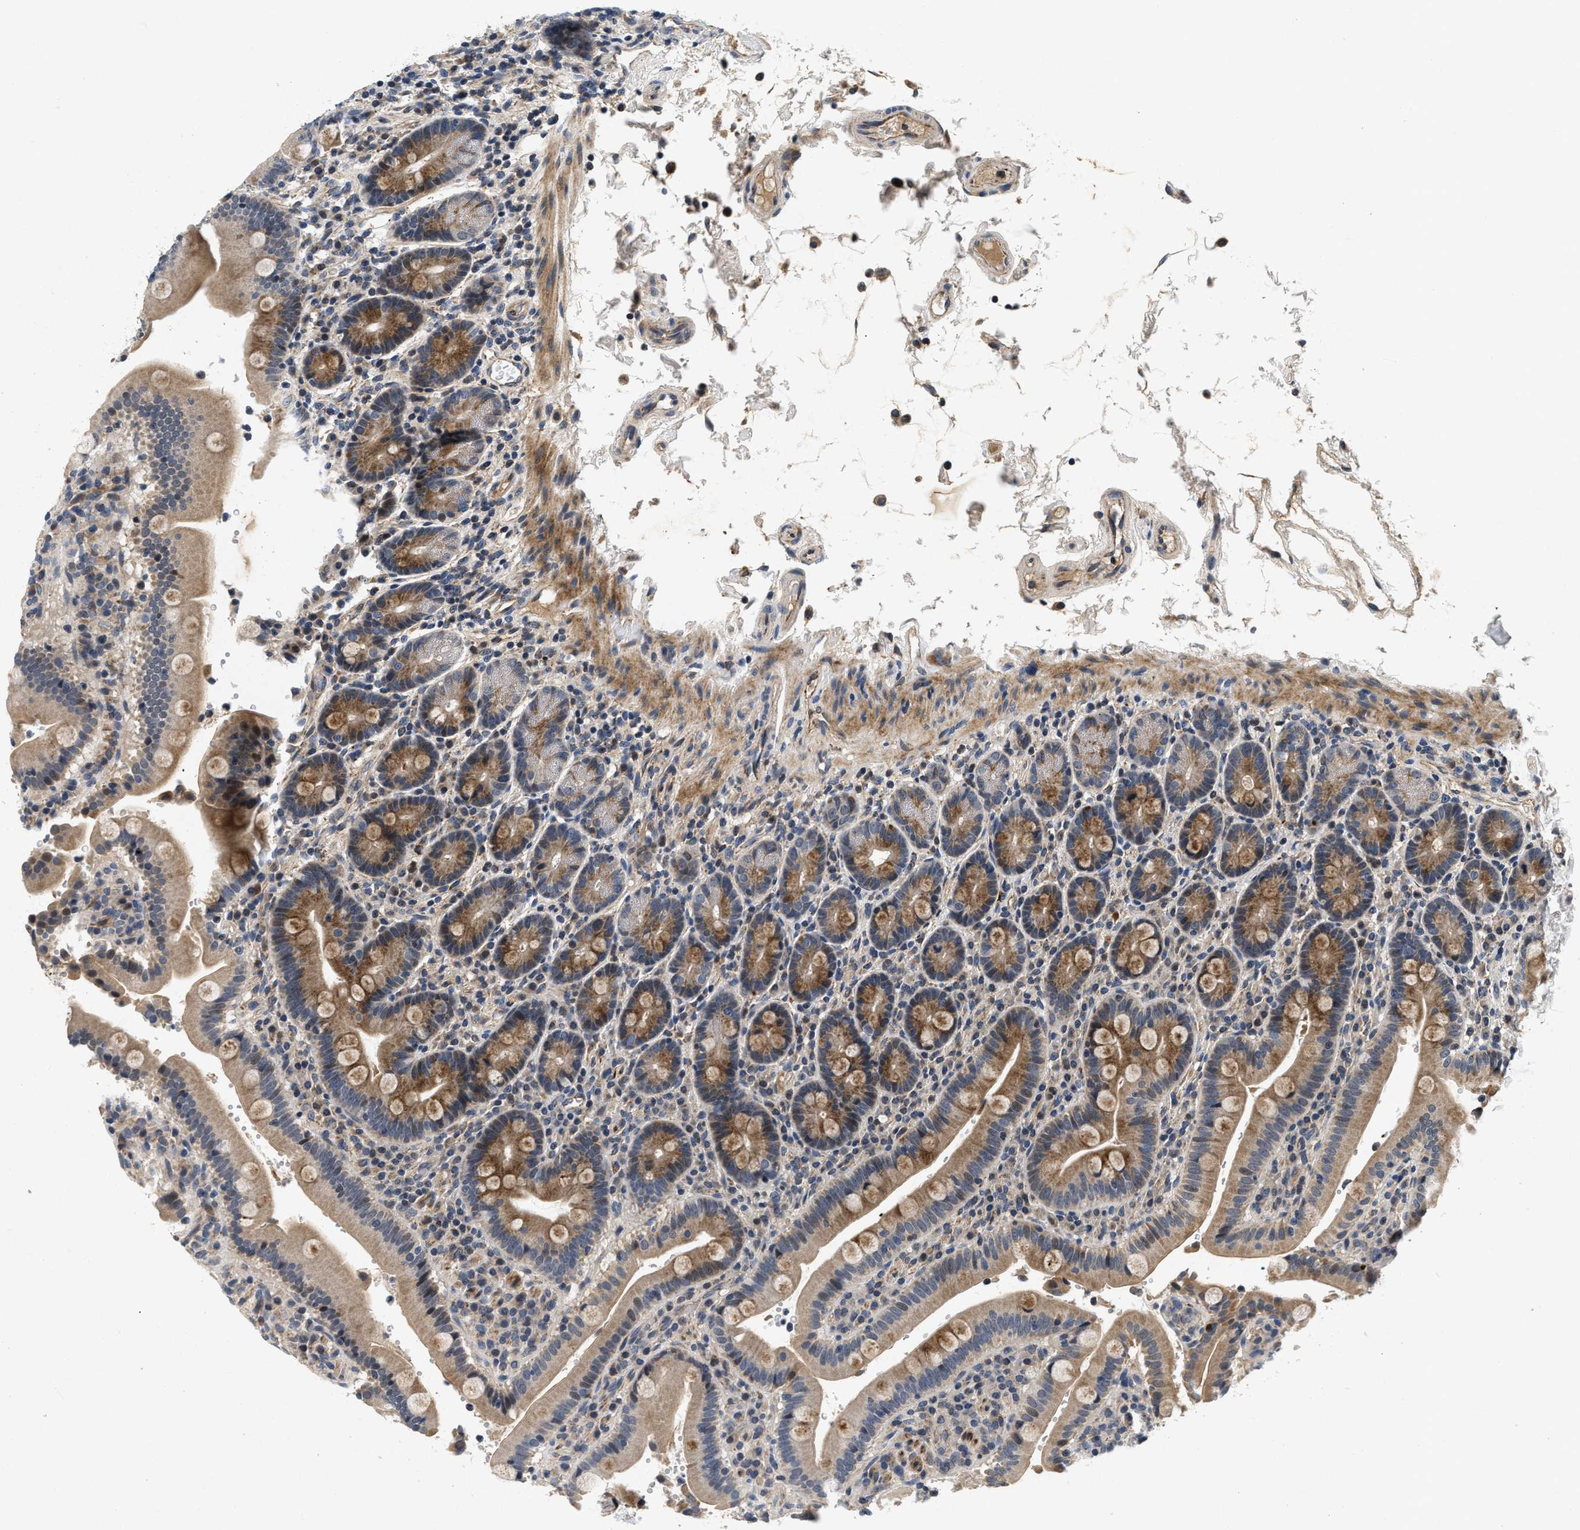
{"staining": {"intensity": "moderate", "quantity": ">75%", "location": "cytoplasmic/membranous"}, "tissue": "duodenum", "cell_type": "Glandular cells", "image_type": "normal", "snomed": [{"axis": "morphology", "description": "Normal tissue, NOS"}, {"axis": "topography", "description": "Small intestine, NOS"}], "caption": "This micrograph demonstrates immunohistochemistry staining of unremarkable duodenum, with medium moderate cytoplasmic/membranous staining in about >75% of glandular cells.", "gene": "PDP1", "patient": {"sex": "female", "age": 71}}